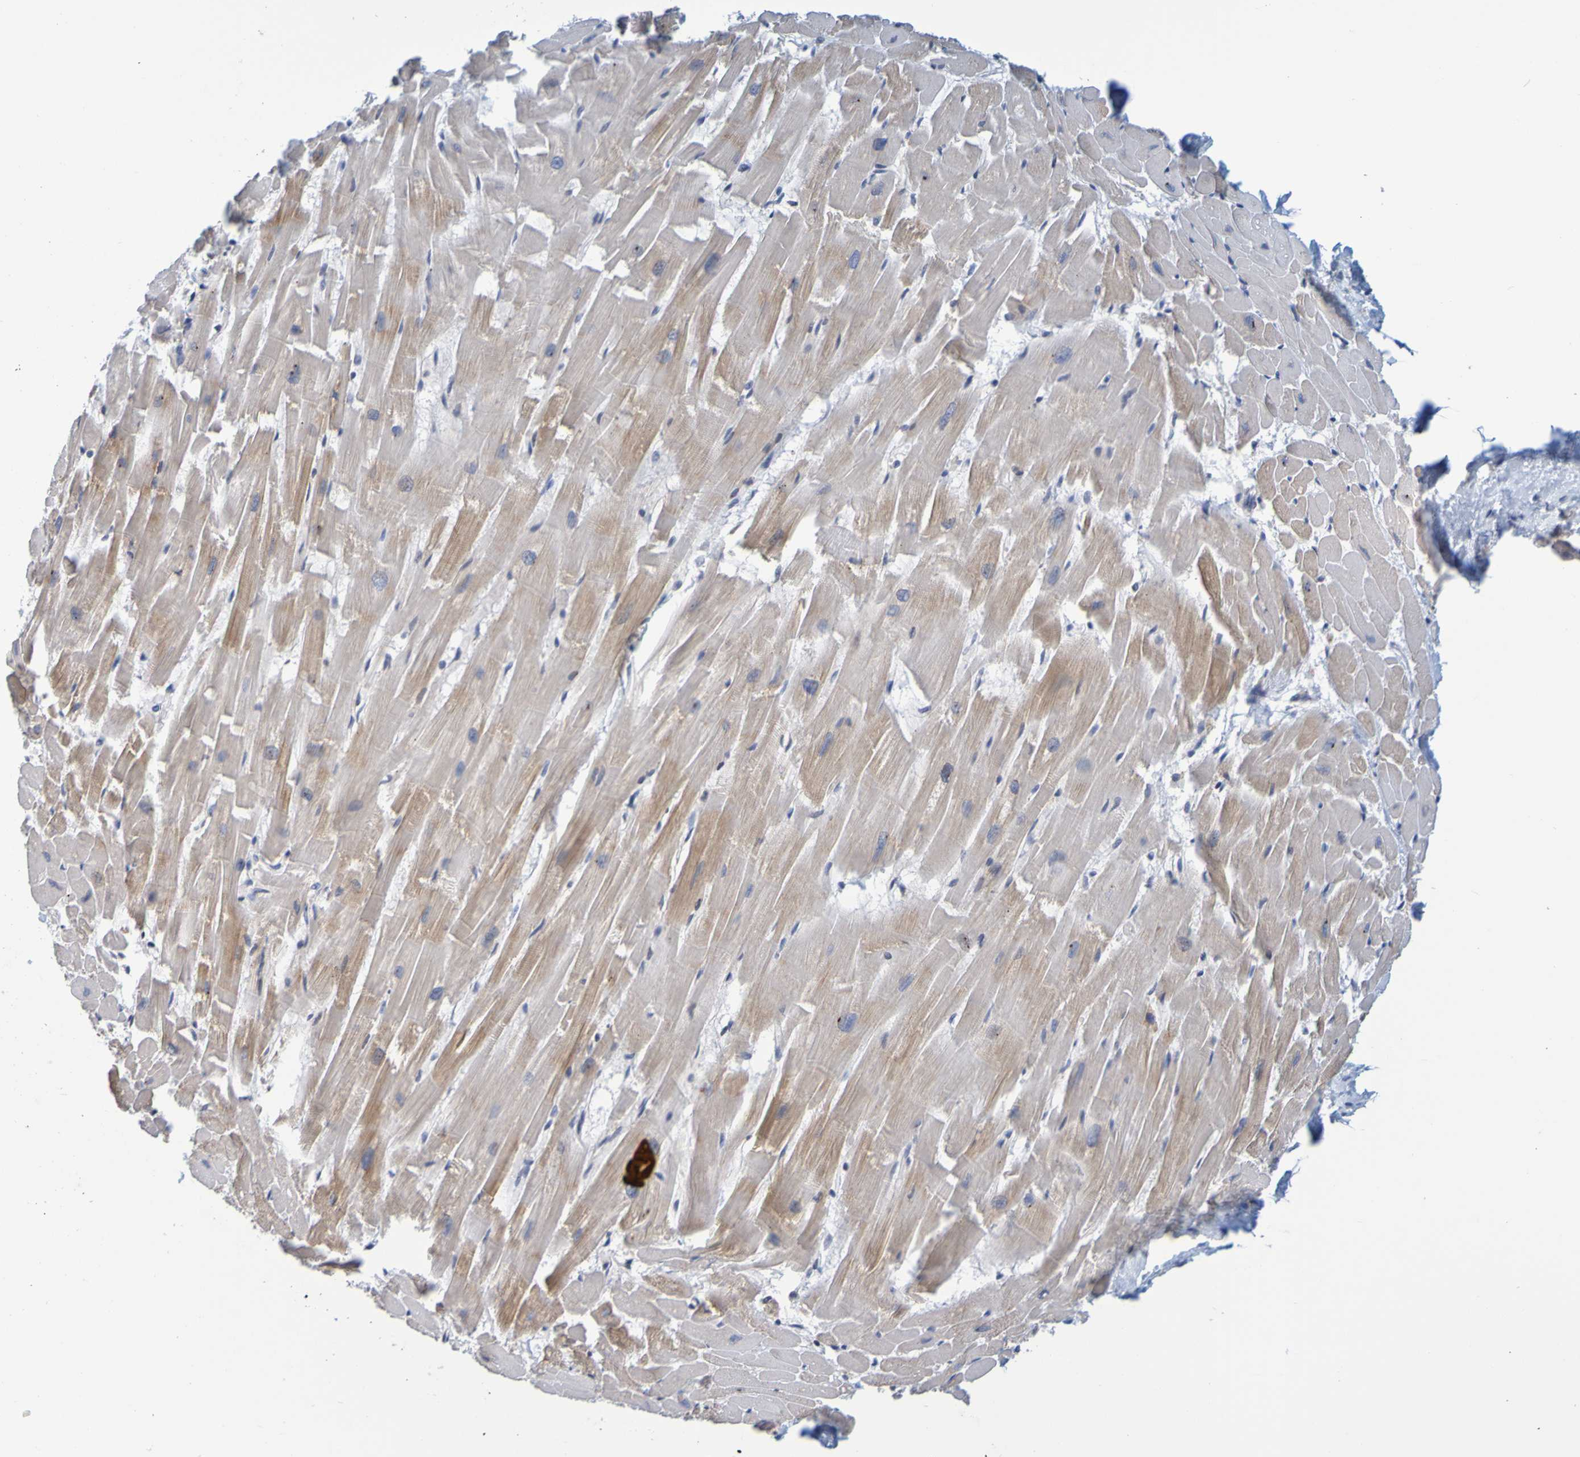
{"staining": {"intensity": "moderate", "quantity": "<25%", "location": "cytoplasmic/membranous"}, "tissue": "heart muscle", "cell_type": "Cardiomyocytes", "image_type": "normal", "snomed": [{"axis": "morphology", "description": "Normal tissue, NOS"}, {"axis": "topography", "description": "Heart"}], "caption": "Heart muscle stained with a brown dye shows moderate cytoplasmic/membranous positive expression in about <25% of cardiomyocytes.", "gene": "SIL1", "patient": {"sex": "female", "age": 19}}